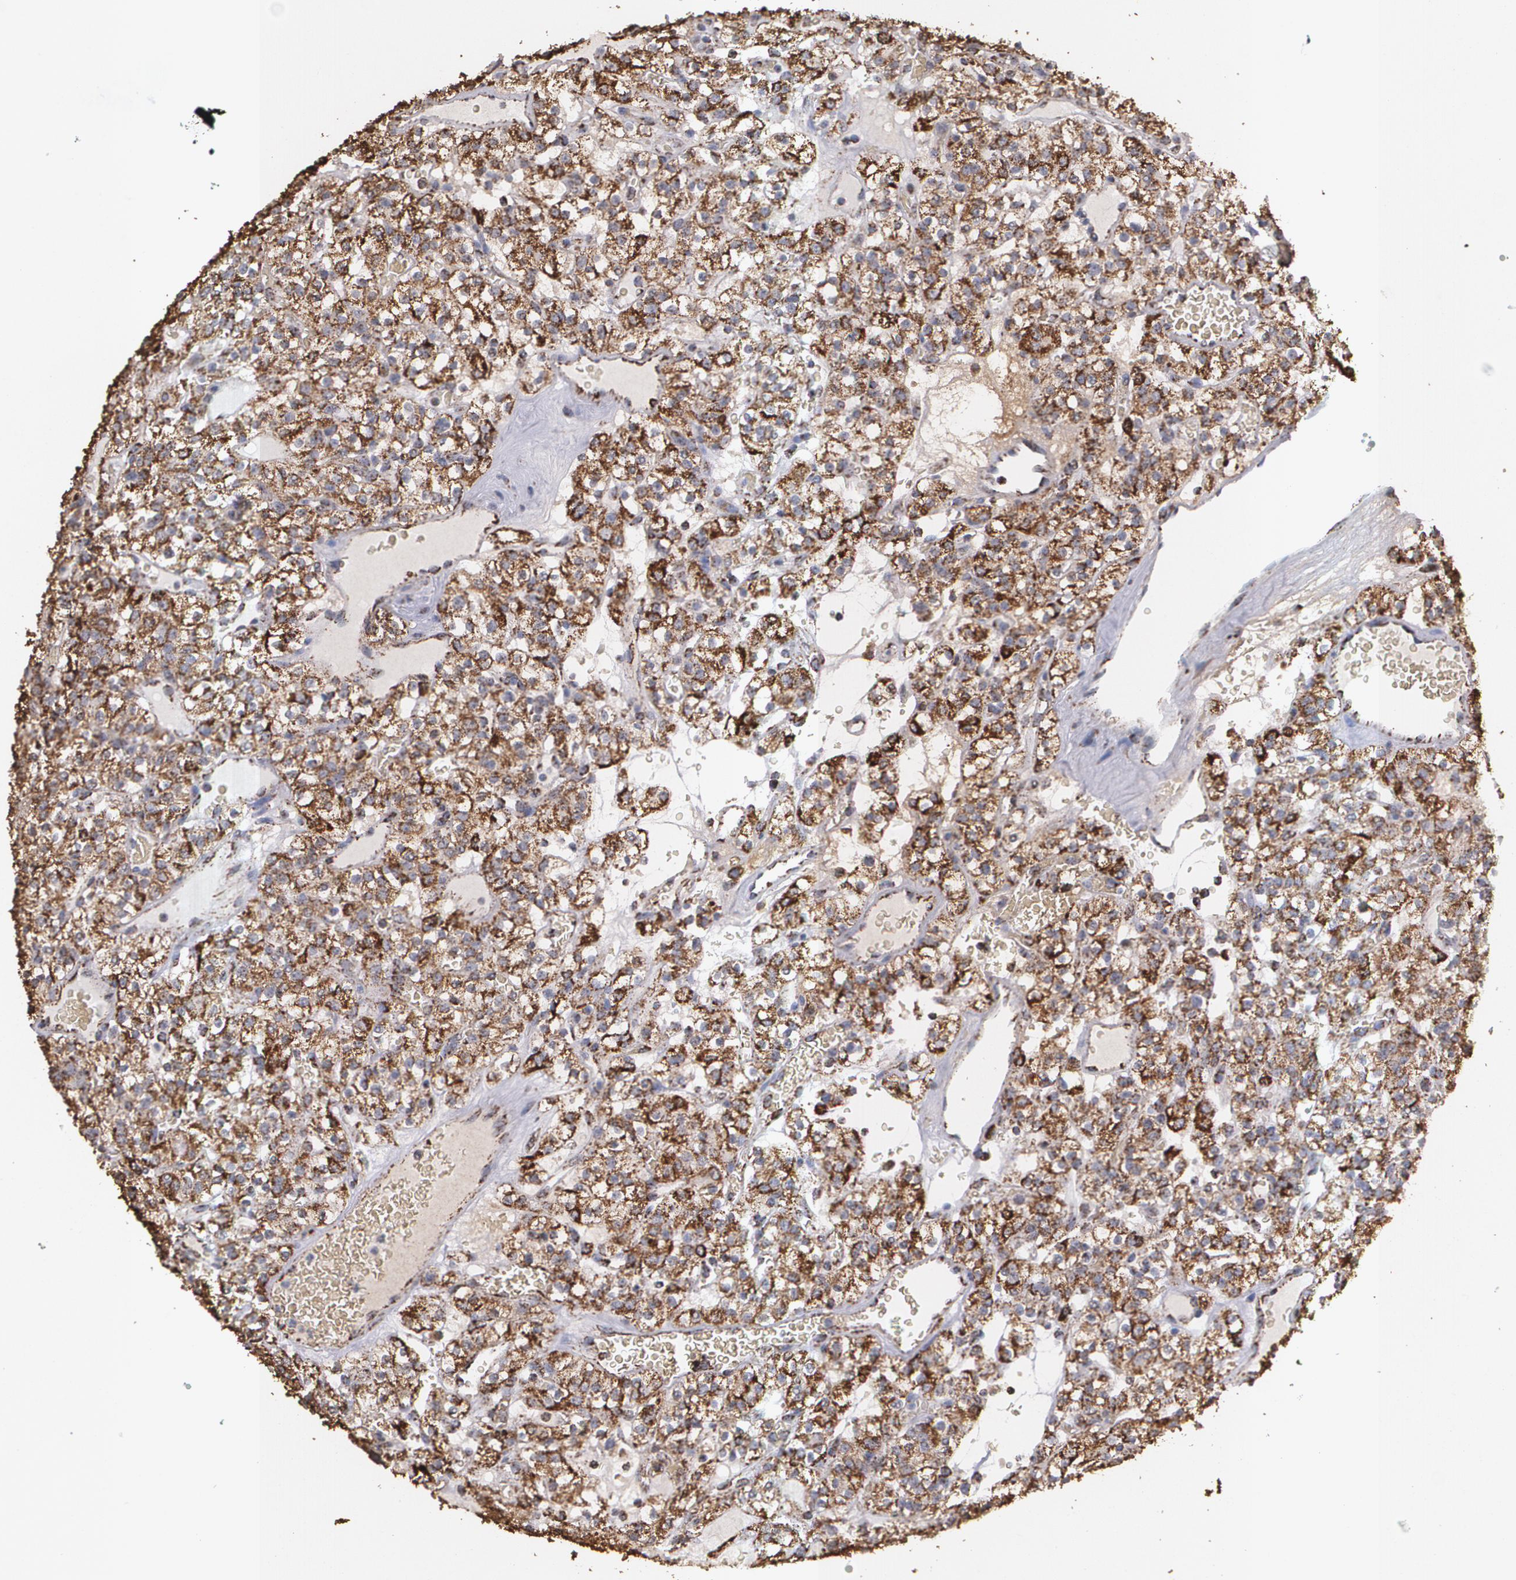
{"staining": {"intensity": "strong", "quantity": ">75%", "location": "cytoplasmic/membranous"}, "tissue": "renal cancer", "cell_type": "Tumor cells", "image_type": "cancer", "snomed": [{"axis": "morphology", "description": "Normal tissue, NOS"}, {"axis": "morphology", "description": "Adenocarcinoma, NOS"}, {"axis": "topography", "description": "Kidney"}], "caption": "About >75% of tumor cells in human renal cancer (adenocarcinoma) show strong cytoplasmic/membranous protein expression as visualized by brown immunohistochemical staining.", "gene": "HSPD1", "patient": {"sex": "female", "age": 72}}